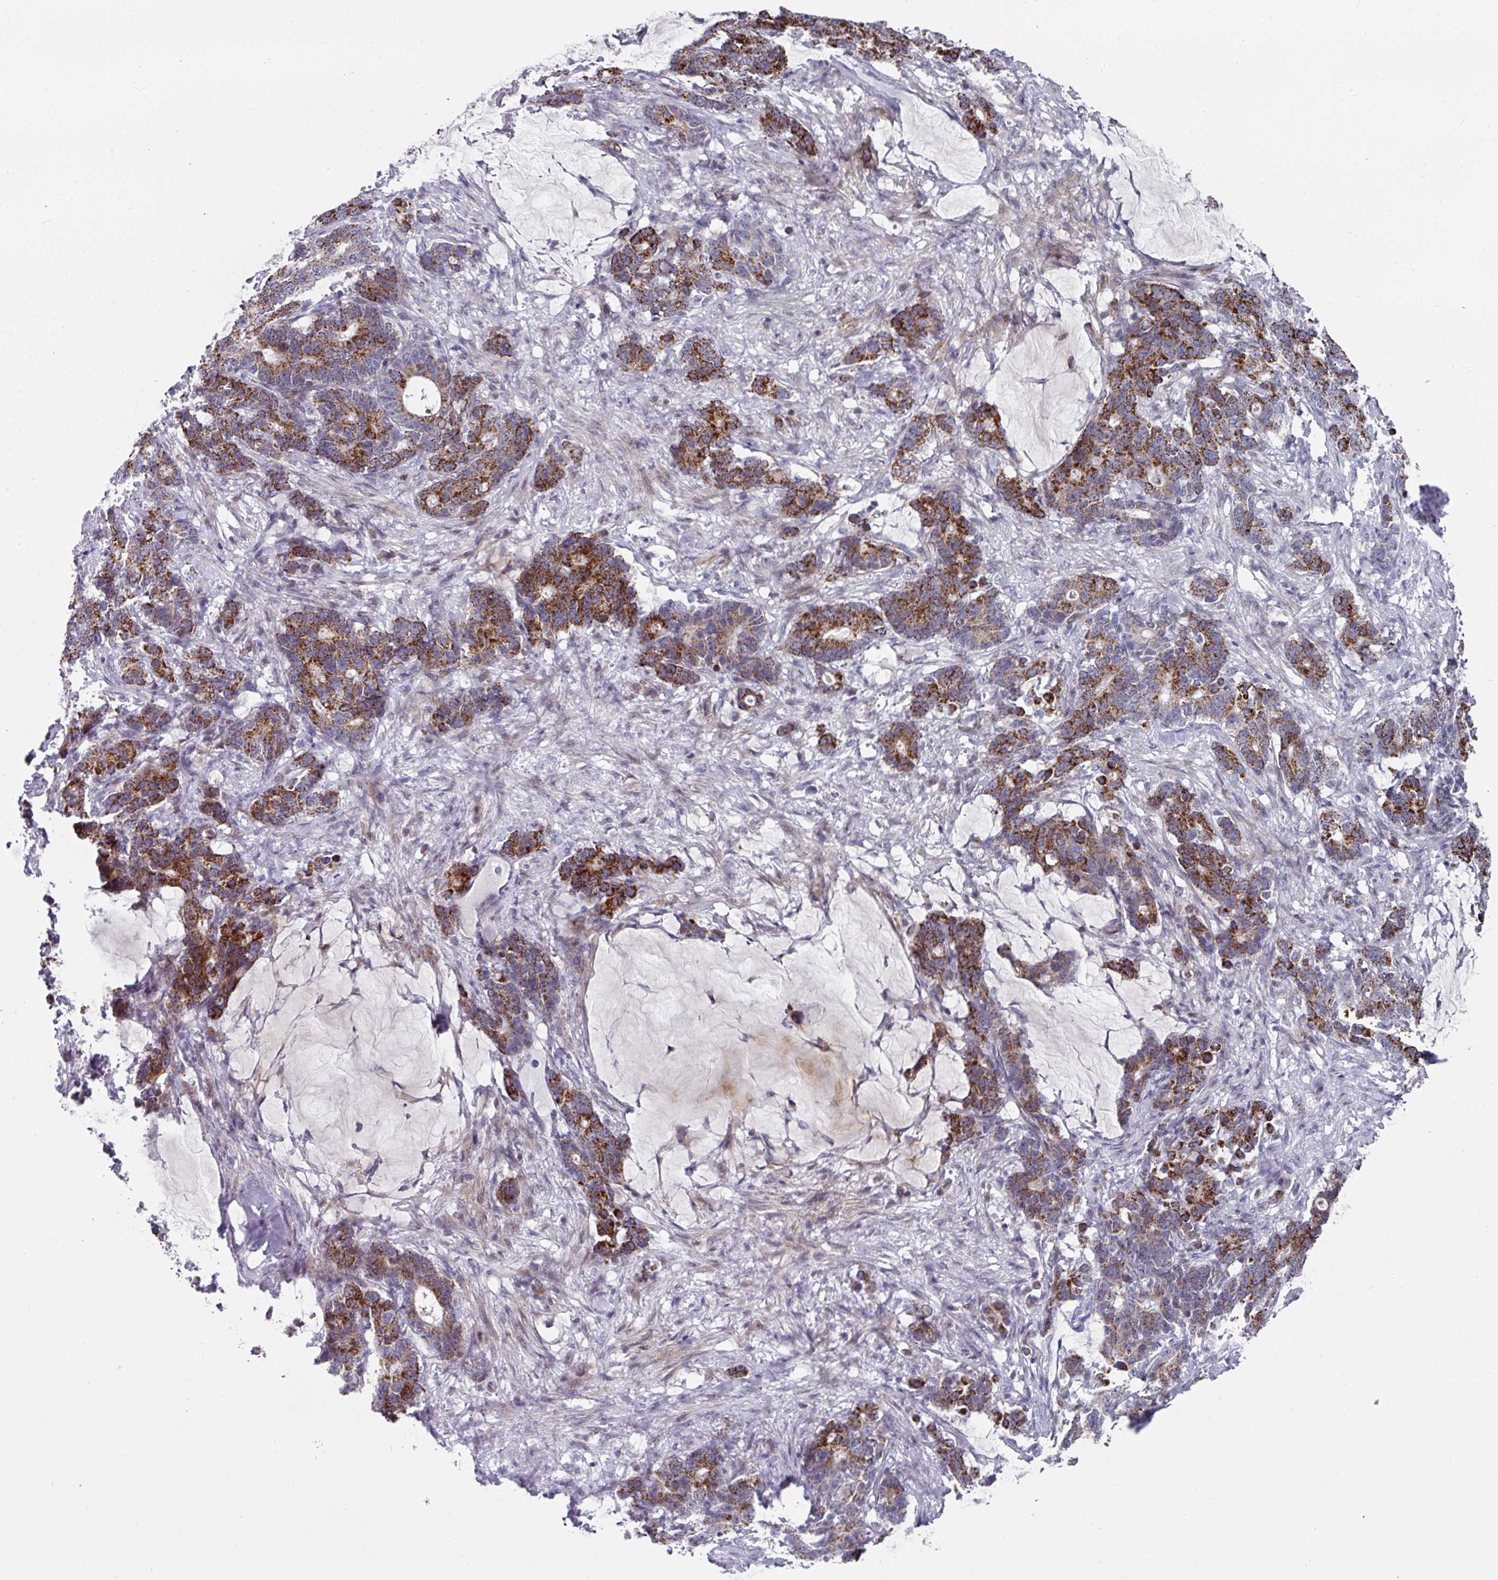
{"staining": {"intensity": "strong", "quantity": "25%-75%", "location": "cytoplasmic/membranous"}, "tissue": "stomach cancer", "cell_type": "Tumor cells", "image_type": "cancer", "snomed": [{"axis": "morphology", "description": "Normal tissue, NOS"}, {"axis": "morphology", "description": "Adenocarcinoma, NOS"}, {"axis": "topography", "description": "Stomach"}], "caption": "This micrograph exhibits stomach cancer stained with immunohistochemistry (IHC) to label a protein in brown. The cytoplasmic/membranous of tumor cells show strong positivity for the protein. Nuclei are counter-stained blue.", "gene": "CBX7", "patient": {"sex": "female", "age": 64}}